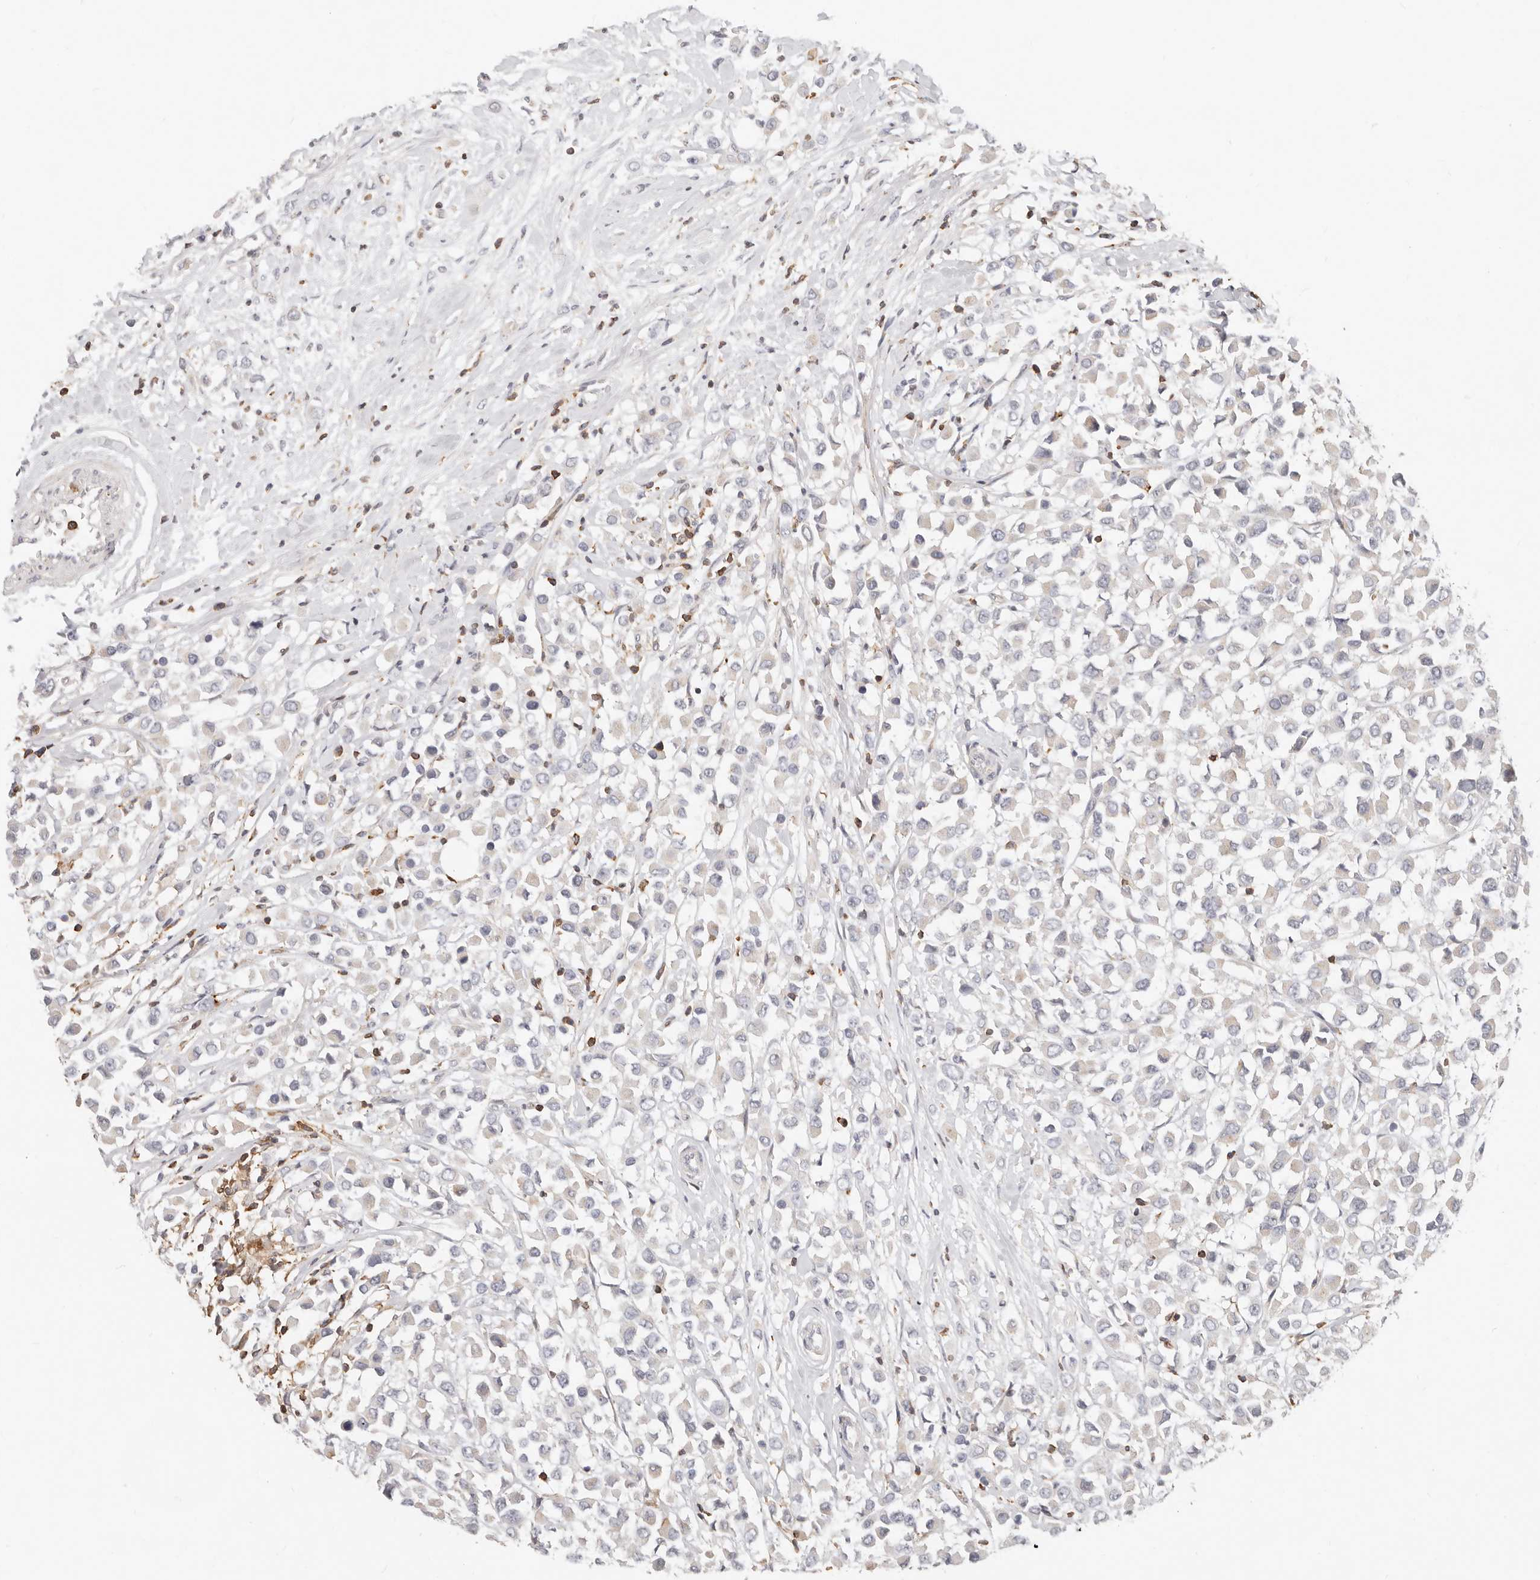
{"staining": {"intensity": "weak", "quantity": "<25%", "location": "cytoplasmic/membranous"}, "tissue": "breast cancer", "cell_type": "Tumor cells", "image_type": "cancer", "snomed": [{"axis": "morphology", "description": "Duct carcinoma"}, {"axis": "topography", "description": "Breast"}], "caption": "This is an immunohistochemistry (IHC) photomicrograph of human breast cancer. There is no positivity in tumor cells.", "gene": "TMEM63B", "patient": {"sex": "female", "age": 61}}